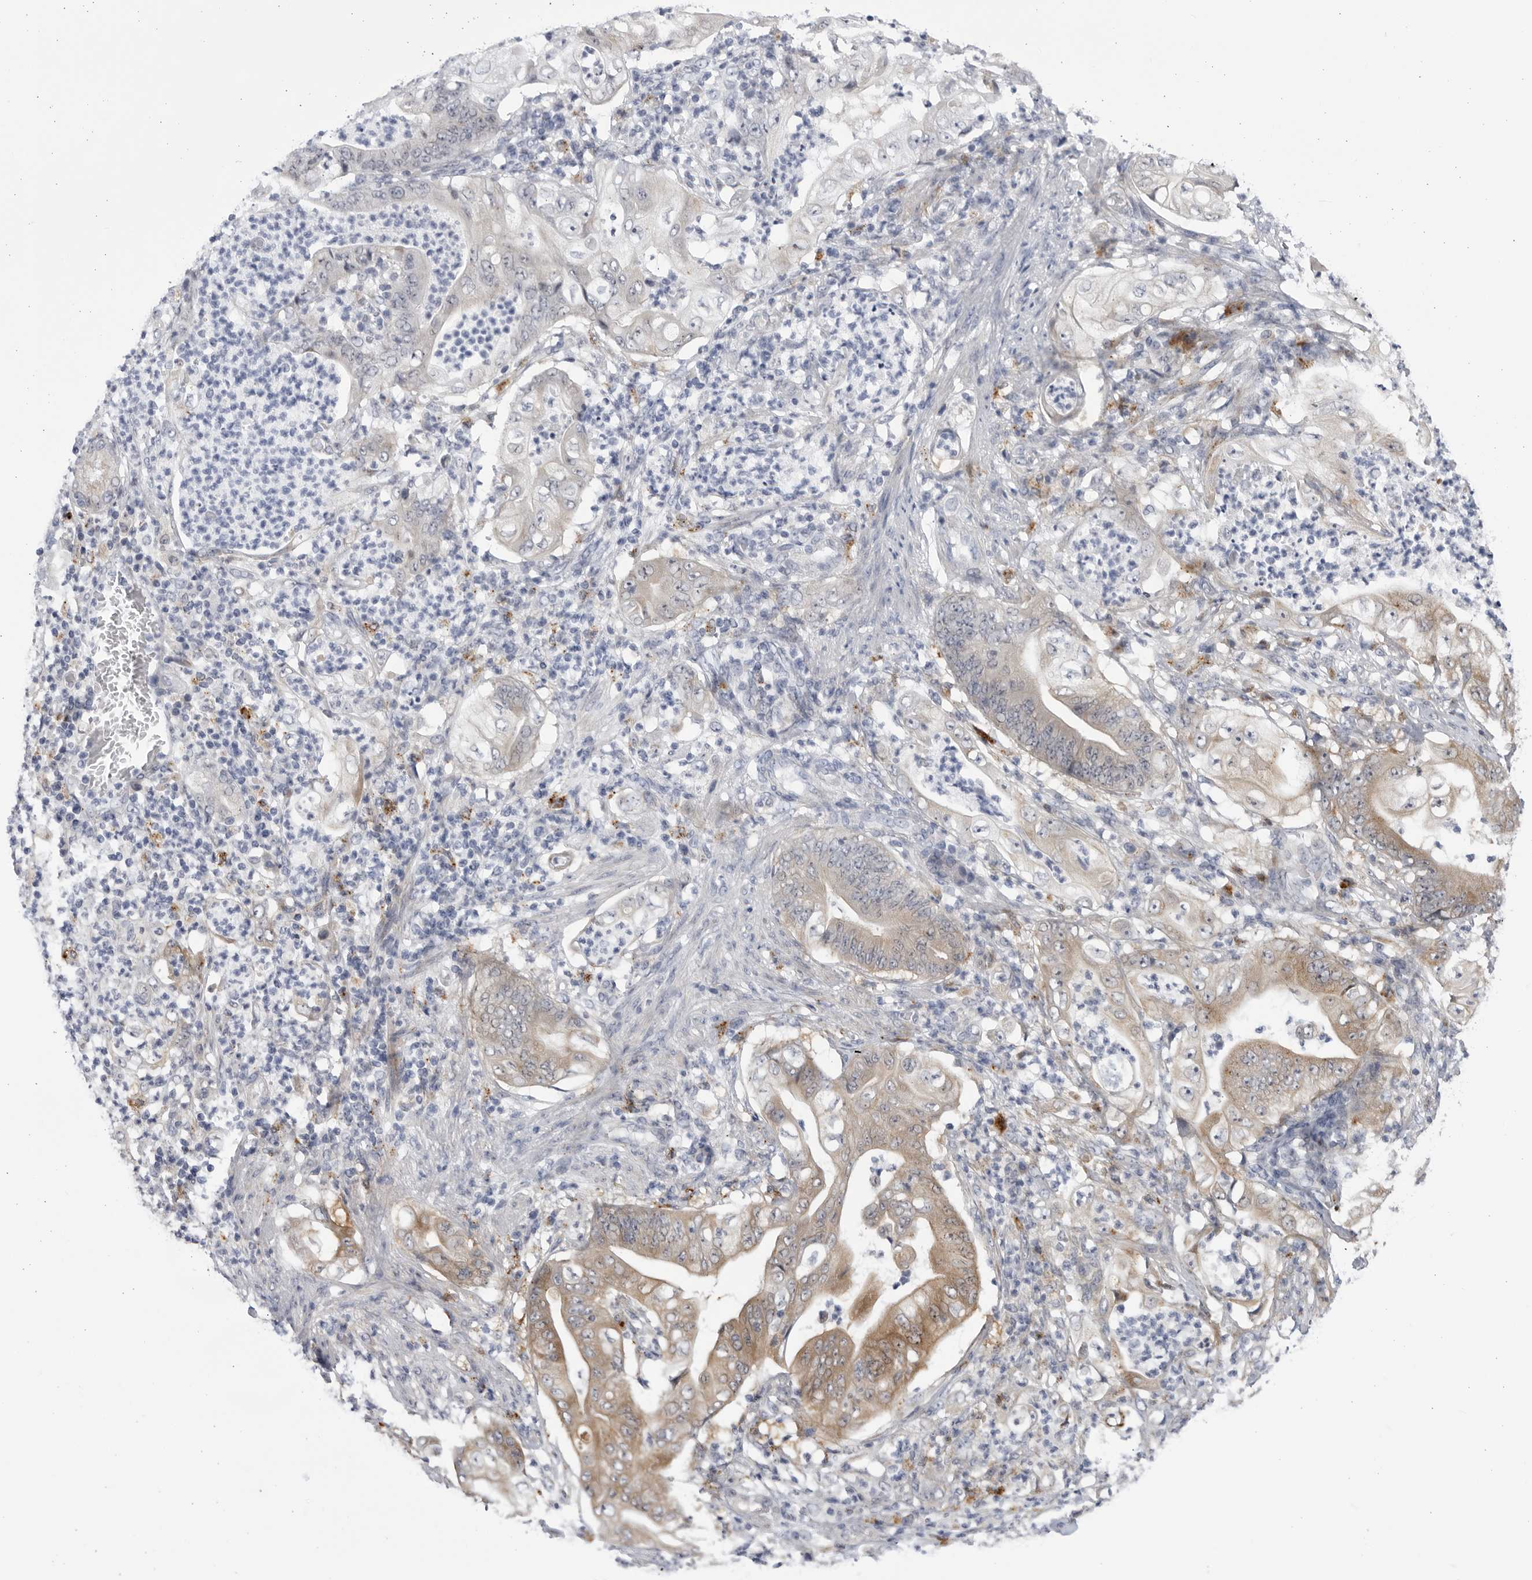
{"staining": {"intensity": "moderate", "quantity": "<25%", "location": "cytoplasmic/membranous"}, "tissue": "stomach cancer", "cell_type": "Tumor cells", "image_type": "cancer", "snomed": [{"axis": "morphology", "description": "Adenocarcinoma, NOS"}, {"axis": "topography", "description": "Stomach"}], "caption": "The micrograph exhibits immunohistochemical staining of stomach adenocarcinoma. There is moderate cytoplasmic/membranous staining is seen in approximately <25% of tumor cells.", "gene": "CCDC181", "patient": {"sex": "female", "age": 73}}